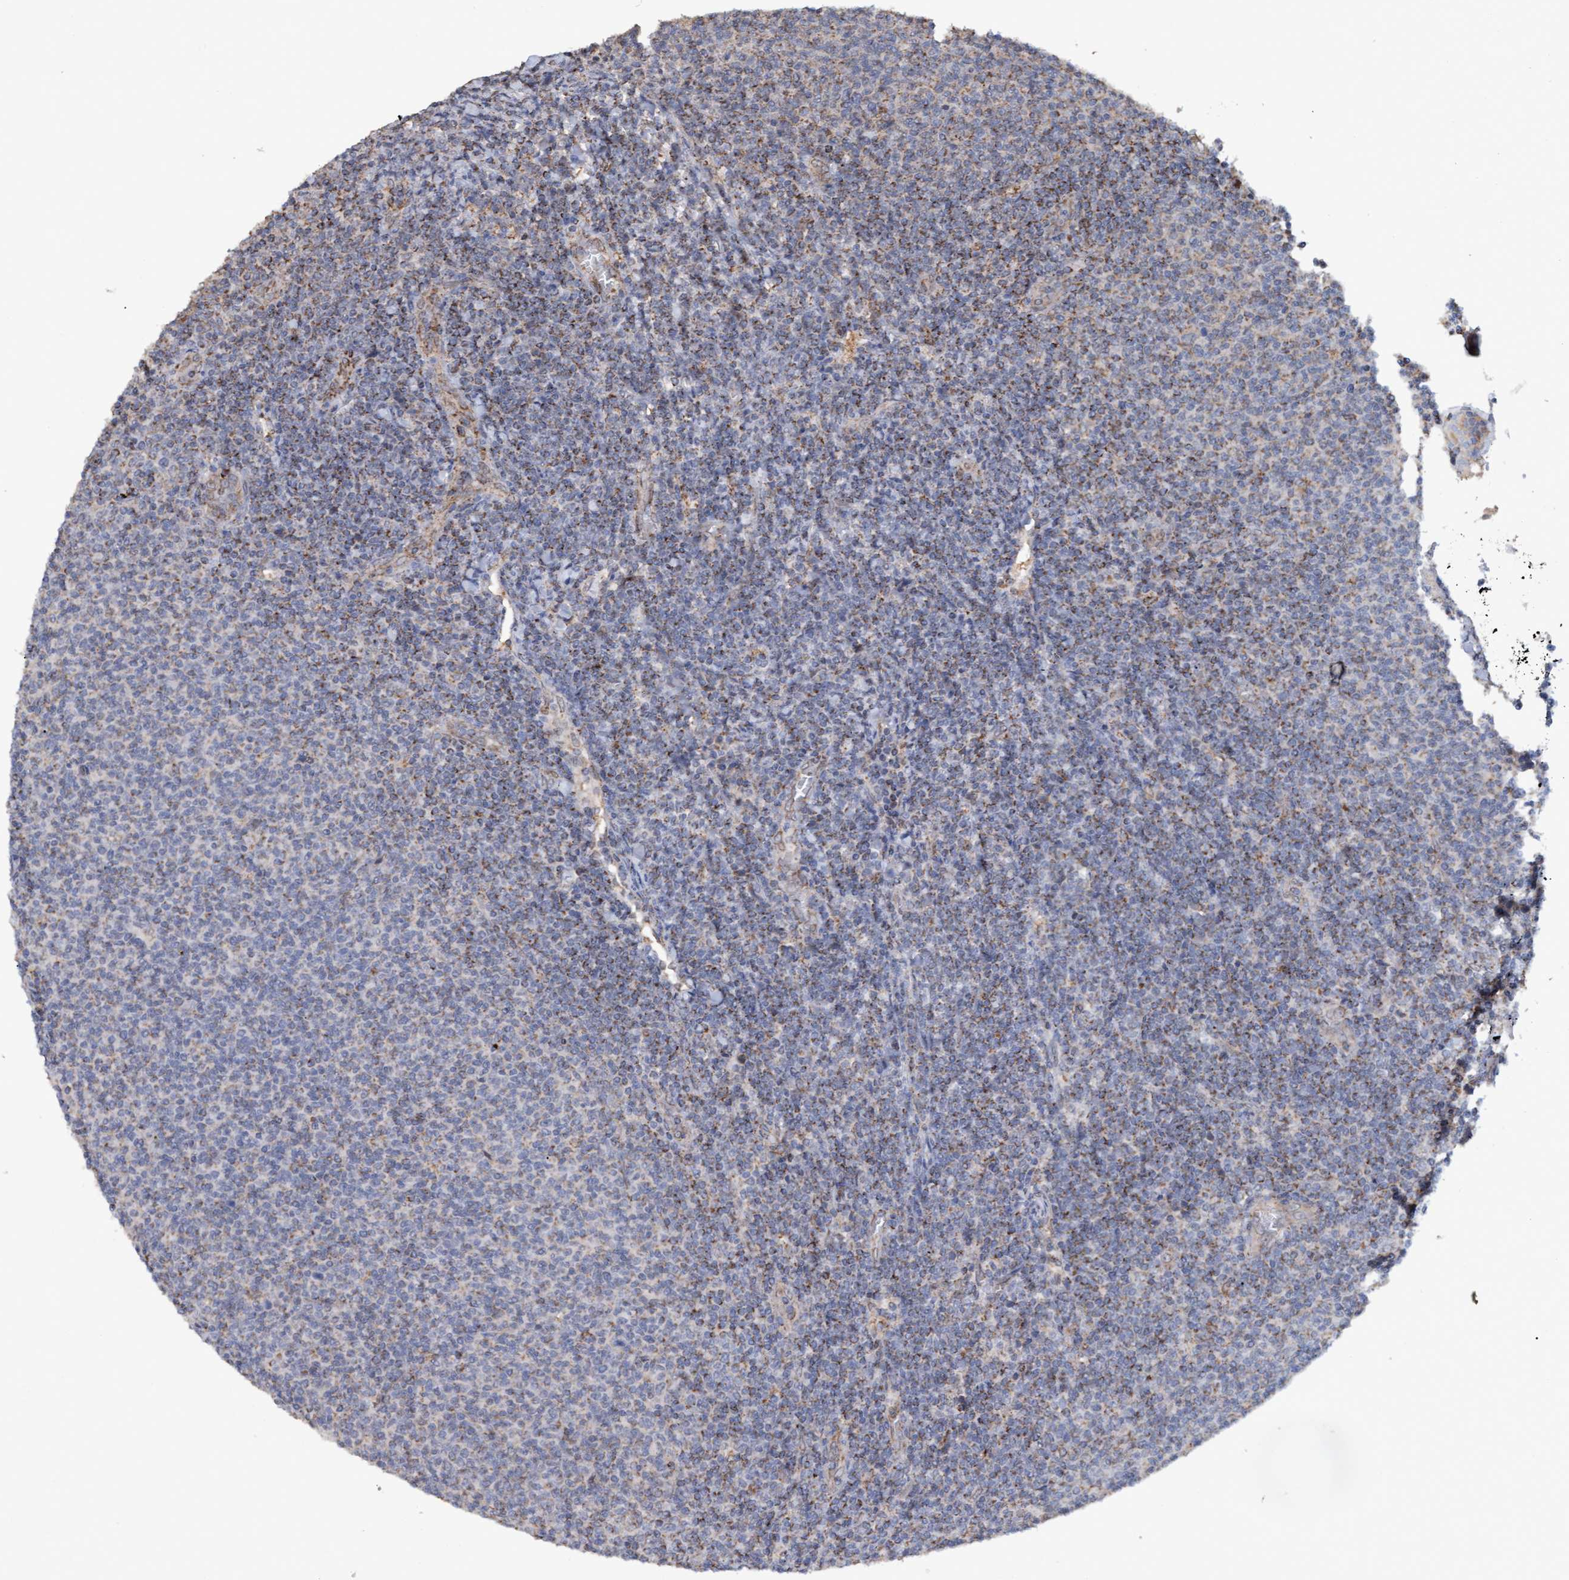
{"staining": {"intensity": "weak", "quantity": "25%-75%", "location": "cytoplasmic/membranous"}, "tissue": "lymphoma", "cell_type": "Tumor cells", "image_type": "cancer", "snomed": [{"axis": "morphology", "description": "Malignant lymphoma, non-Hodgkin's type, Low grade"}, {"axis": "topography", "description": "Lymph node"}], "caption": "This is an image of immunohistochemistry (IHC) staining of lymphoma, which shows weak expression in the cytoplasmic/membranous of tumor cells.", "gene": "MGLL", "patient": {"sex": "male", "age": 66}}